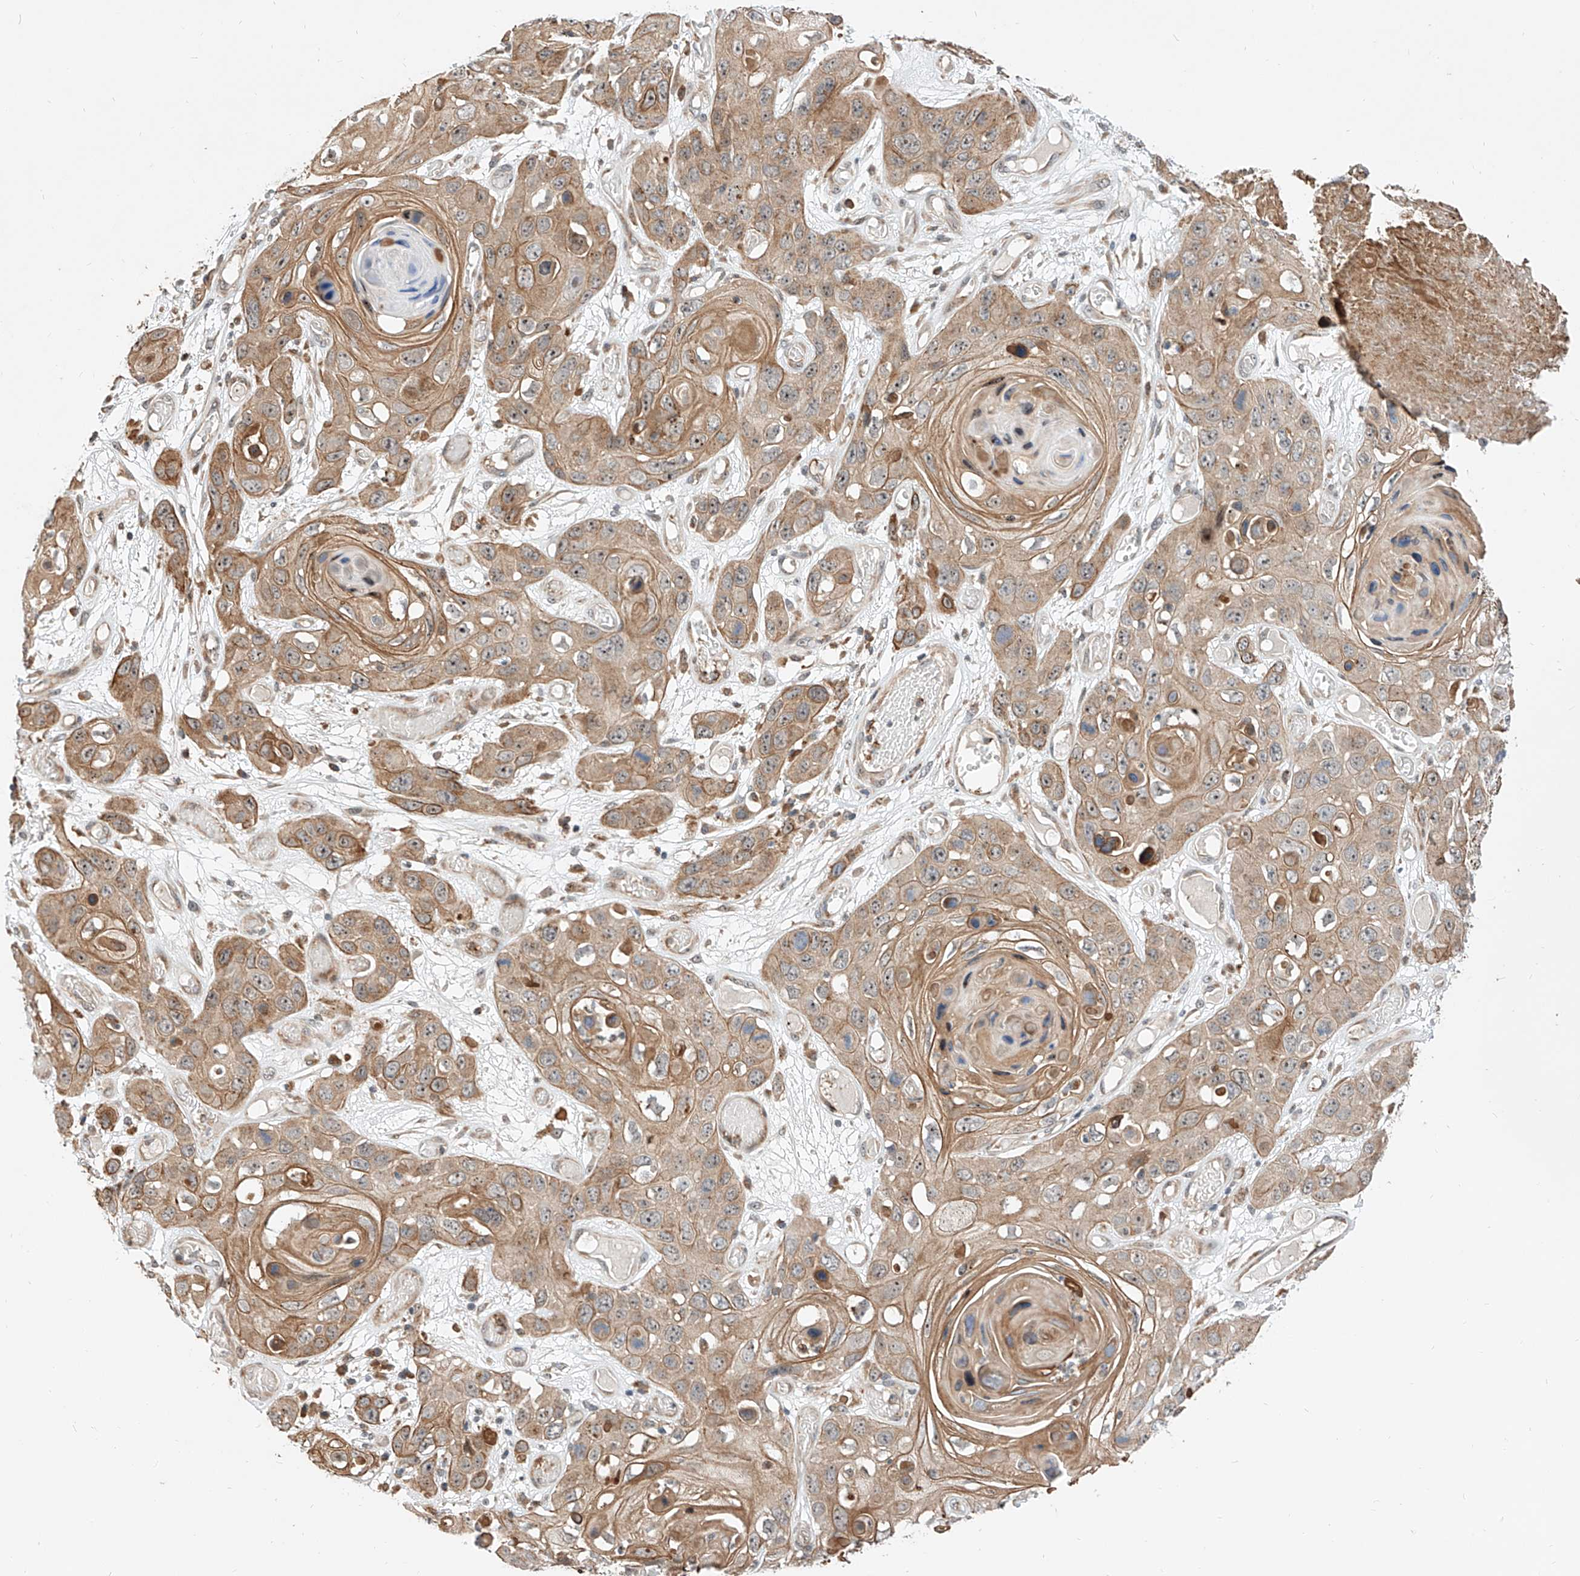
{"staining": {"intensity": "moderate", "quantity": ">75%", "location": "cytoplasmic/membranous"}, "tissue": "skin cancer", "cell_type": "Tumor cells", "image_type": "cancer", "snomed": [{"axis": "morphology", "description": "Squamous cell carcinoma, NOS"}, {"axis": "topography", "description": "Skin"}], "caption": "An immunohistochemistry (IHC) photomicrograph of tumor tissue is shown. Protein staining in brown highlights moderate cytoplasmic/membranous positivity in skin cancer within tumor cells. (Brightfield microscopy of DAB IHC at high magnification).", "gene": "CPAMD8", "patient": {"sex": "male", "age": 55}}